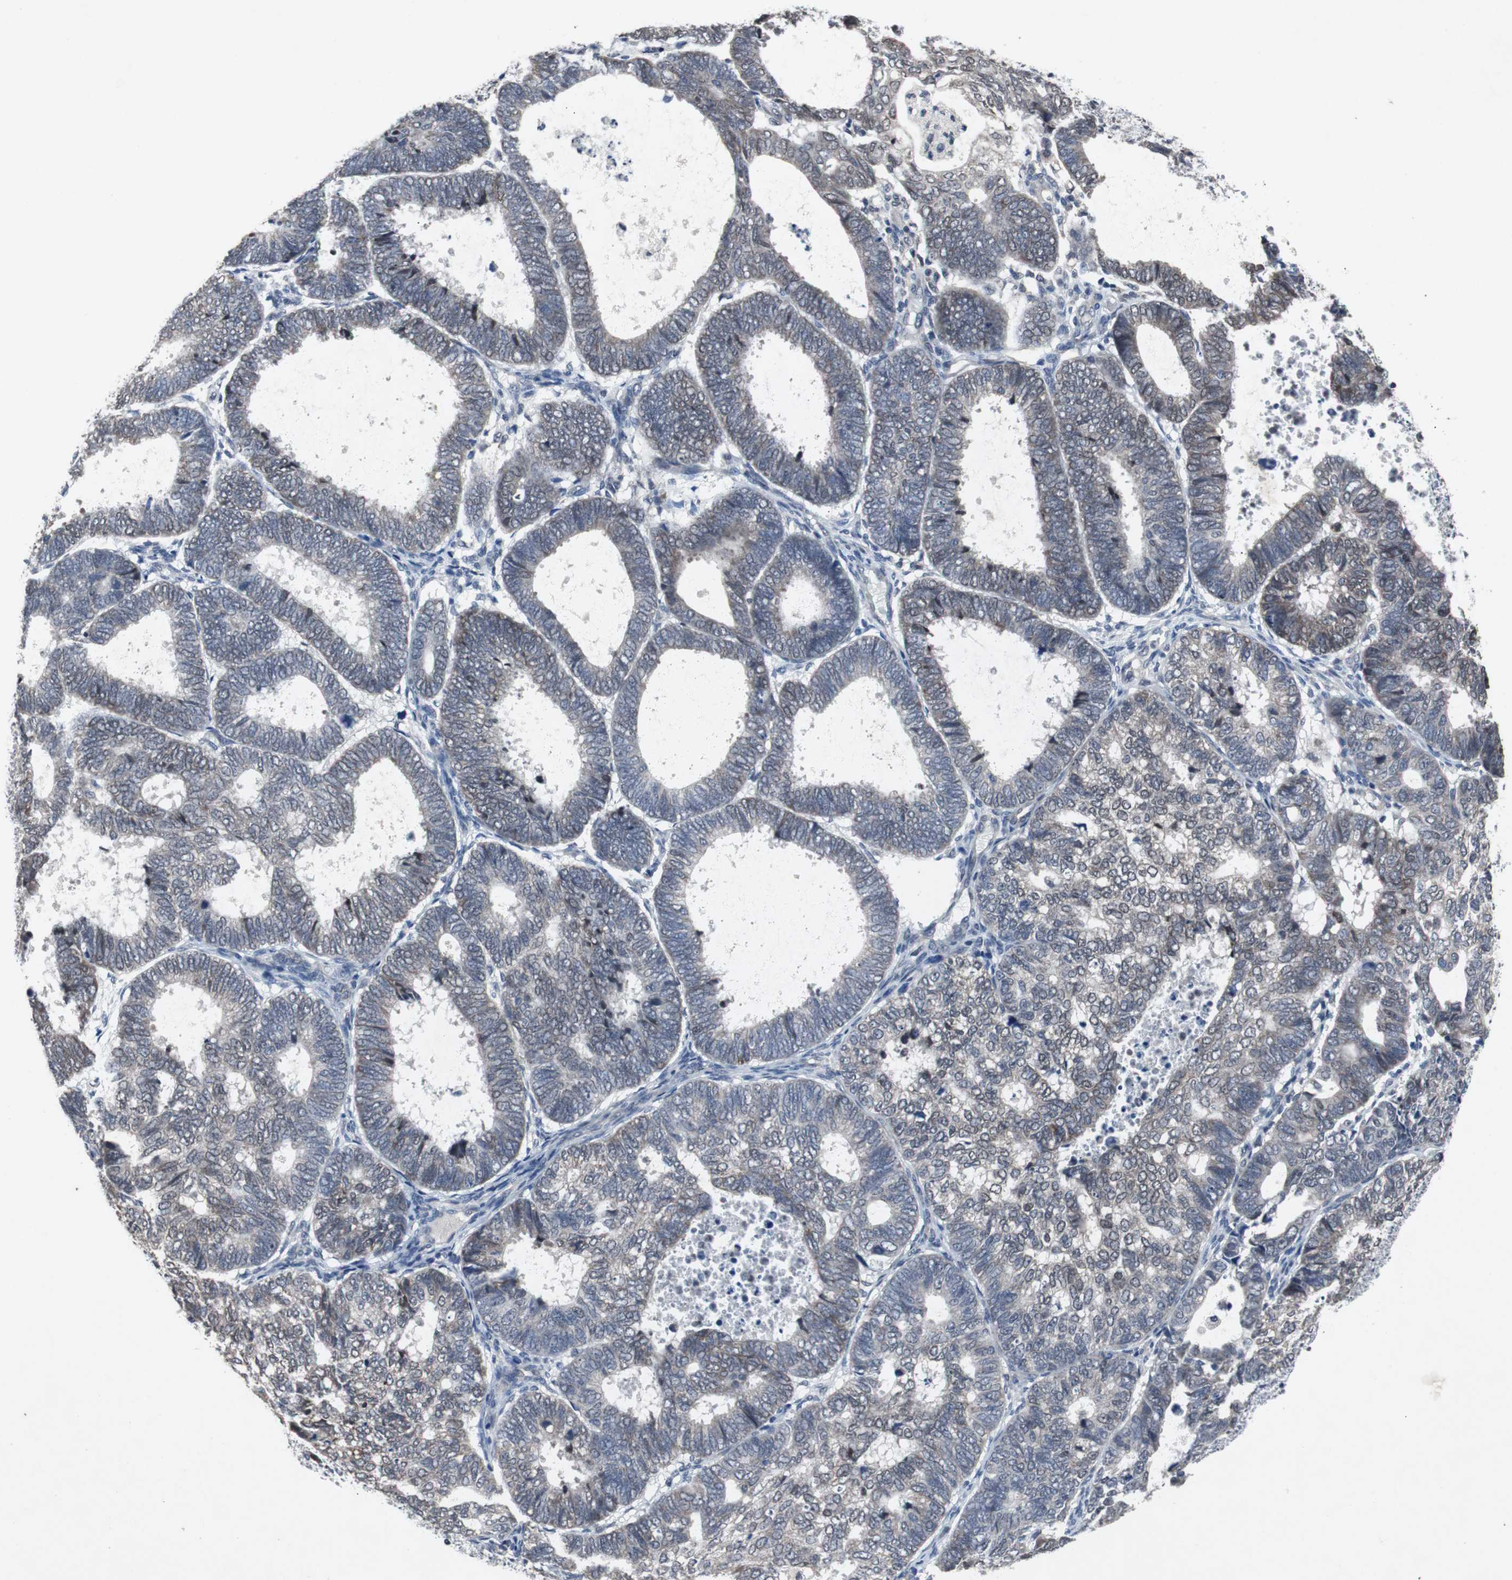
{"staining": {"intensity": "negative", "quantity": "none", "location": "none"}, "tissue": "endometrial cancer", "cell_type": "Tumor cells", "image_type": "cancer", "snomed": [{"axis": "morphology", "description": "Adenocarcinoma, NOS"}, {"axis": "topography", "description": "Uterus"}], "caption": "DAB immunohistochemical staining of adenocarcinoma (endometrial) shows no significant staining in tumor cells.", "gene": "RBM47", "patient": {"sex": "female", "age": 60}}